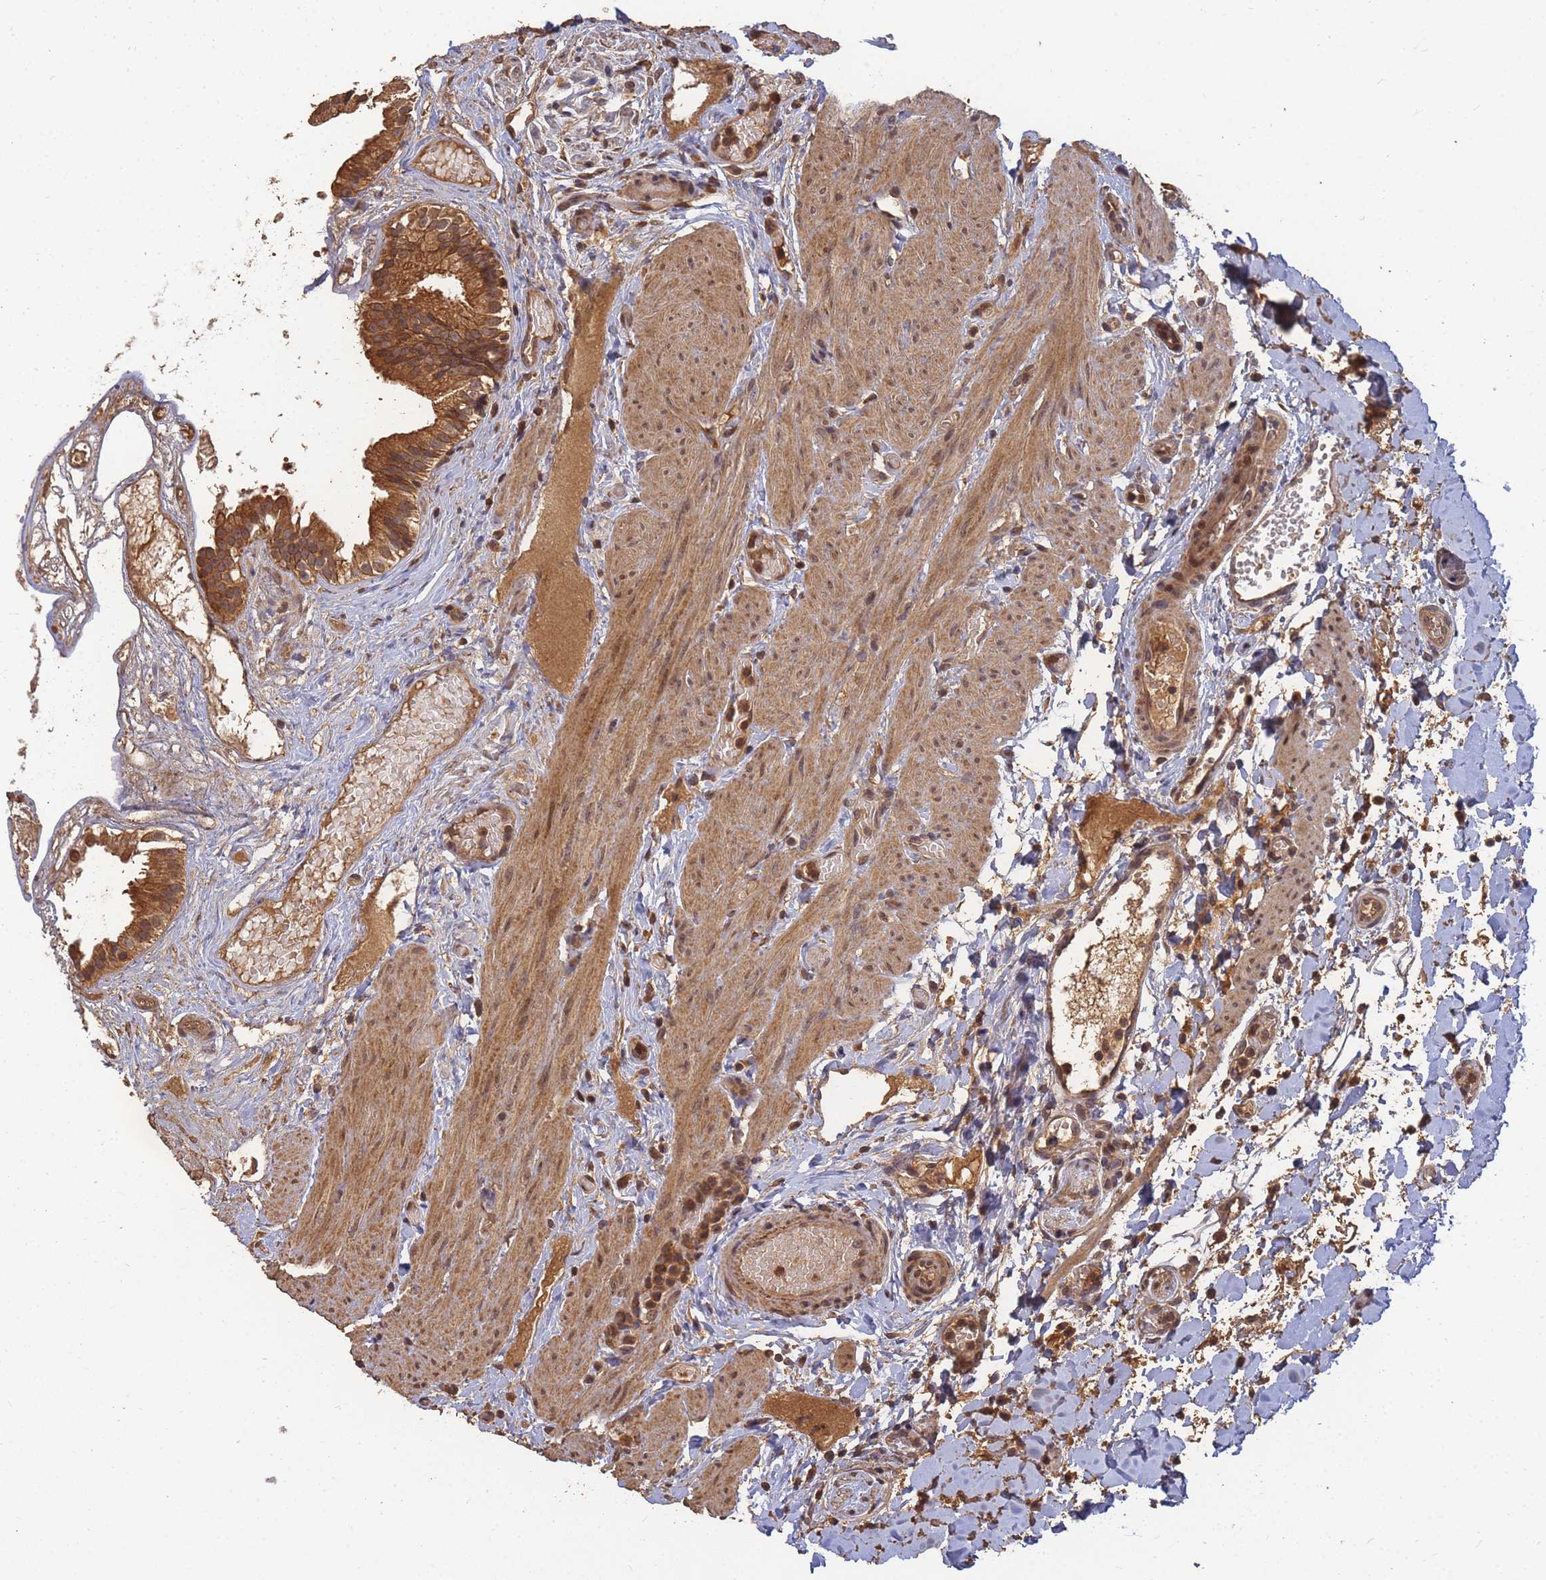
{"staining": {"intensity": "strong", "quantity": ">75%", "location": "cytoplasmic/membranous"}, "tissue": "gallbladder", "cell_type": "Glandular cells", "image_type": "normal", "snomed": [{"axis": "morphology", "description": "Normal tissue, NOS"}, {"axis": "topography", "description": "Gallbladder"}], "caption": "Immunohistochemical staining of unremarkable human gallbladder displays >75% levels of strong cytoplasmic/membranous protein expression in about >75% of glandular cells. Ihc stains the protein in brown and the nuclei are stained blue.", "gene": "ALKBH1", "patient": {"sex": "female", "age": 26}}